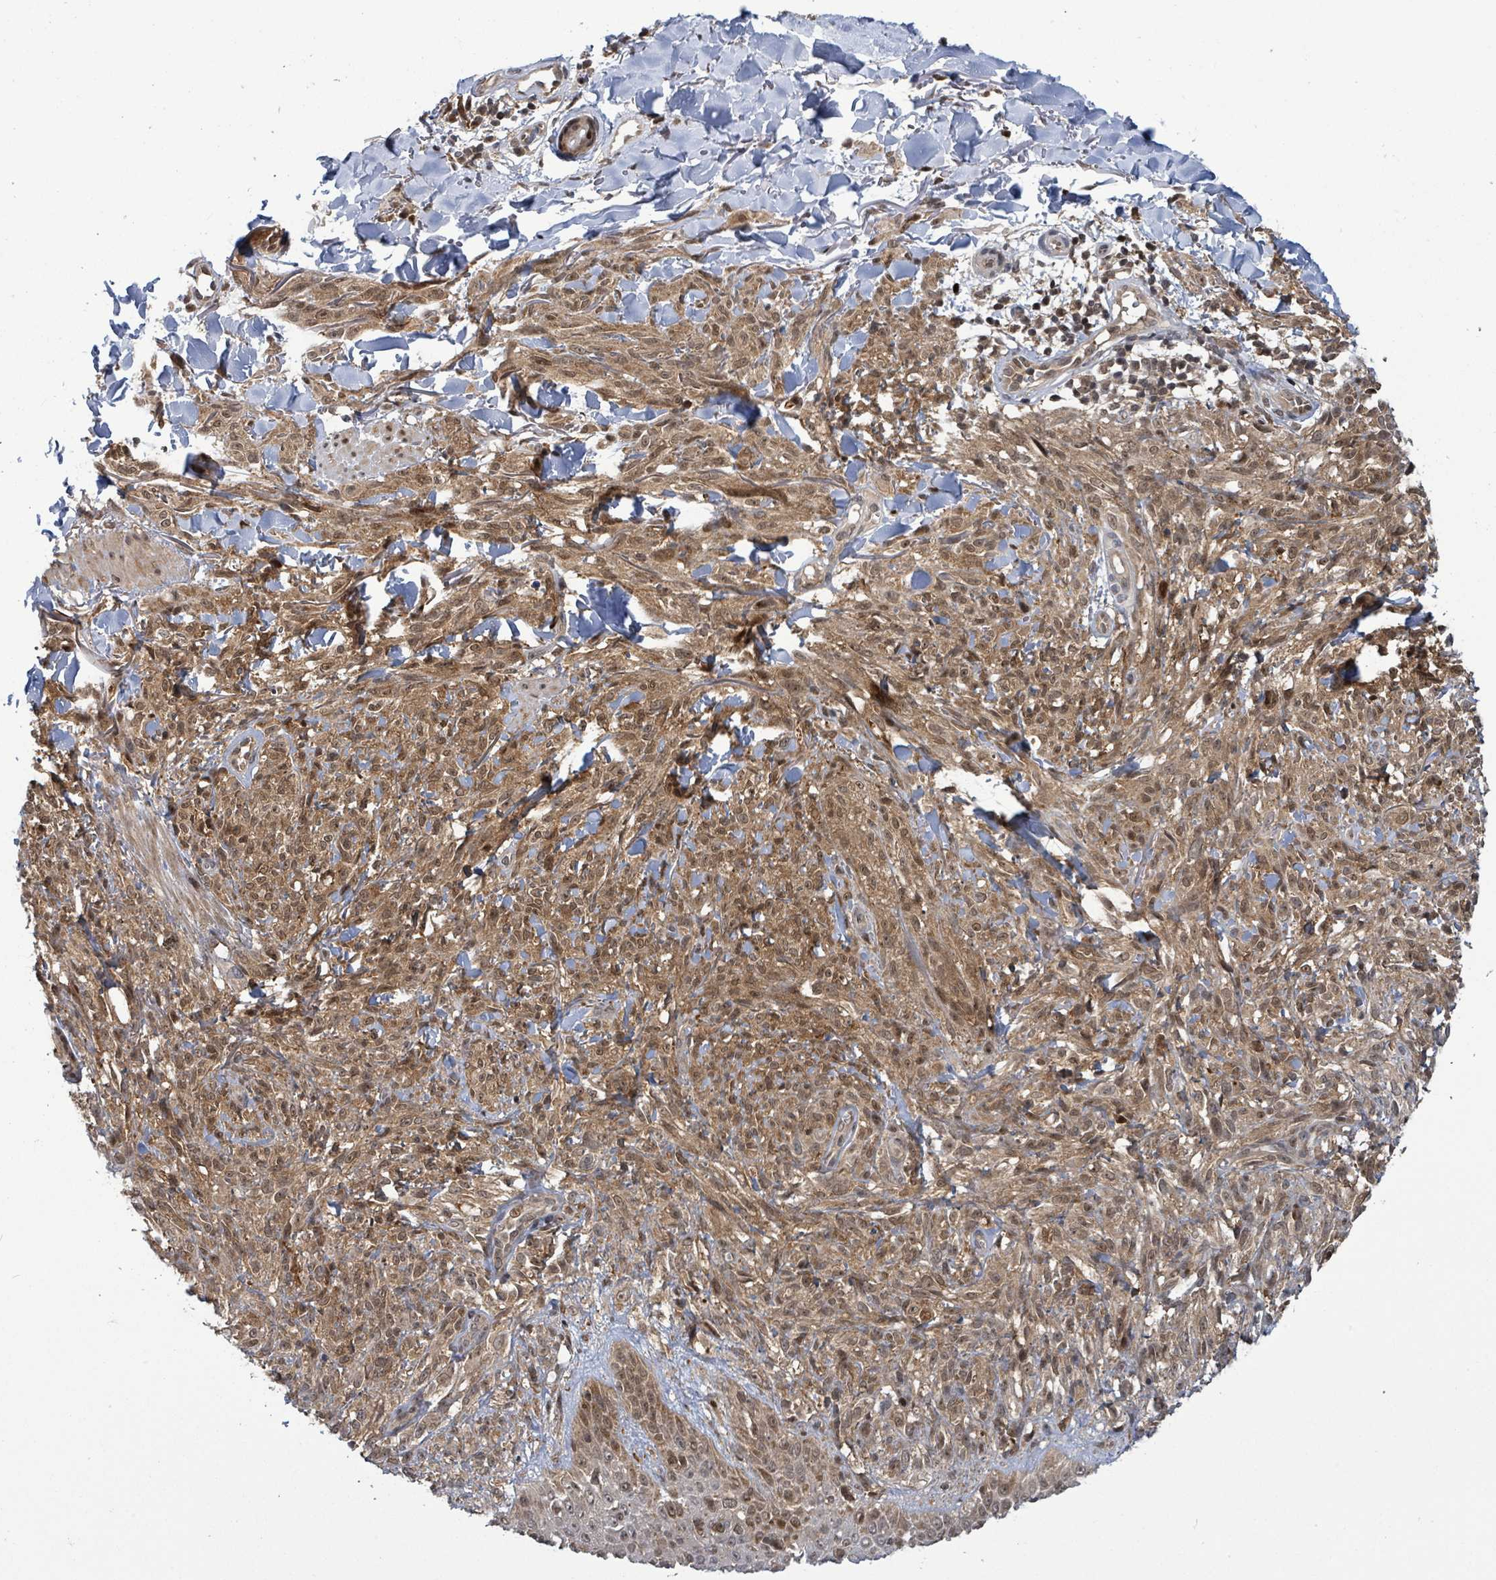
{"staining": {"intensity": "moderate", "quantity": ">75%", "location": "cytoplasmic/membranous,nuclear"}, "tissue": "melanoma", "cell_type": "Tumor cells", "image_type": "cancer", "snomed": [{"axis": "morphology", "description": "Malignant melanoma, NOS"}, {"axis": "topography", "description": "Skin of forearm"}], "caption": "Malignant melanoma was stained to show a protein in brown. There is medium levels of moderate cytoplasmic/membranous and nuclear positivity in approximately >75% of tumor cells.", "gene": "FBXO6", "patient": {"sex": "female", "age": 65}}